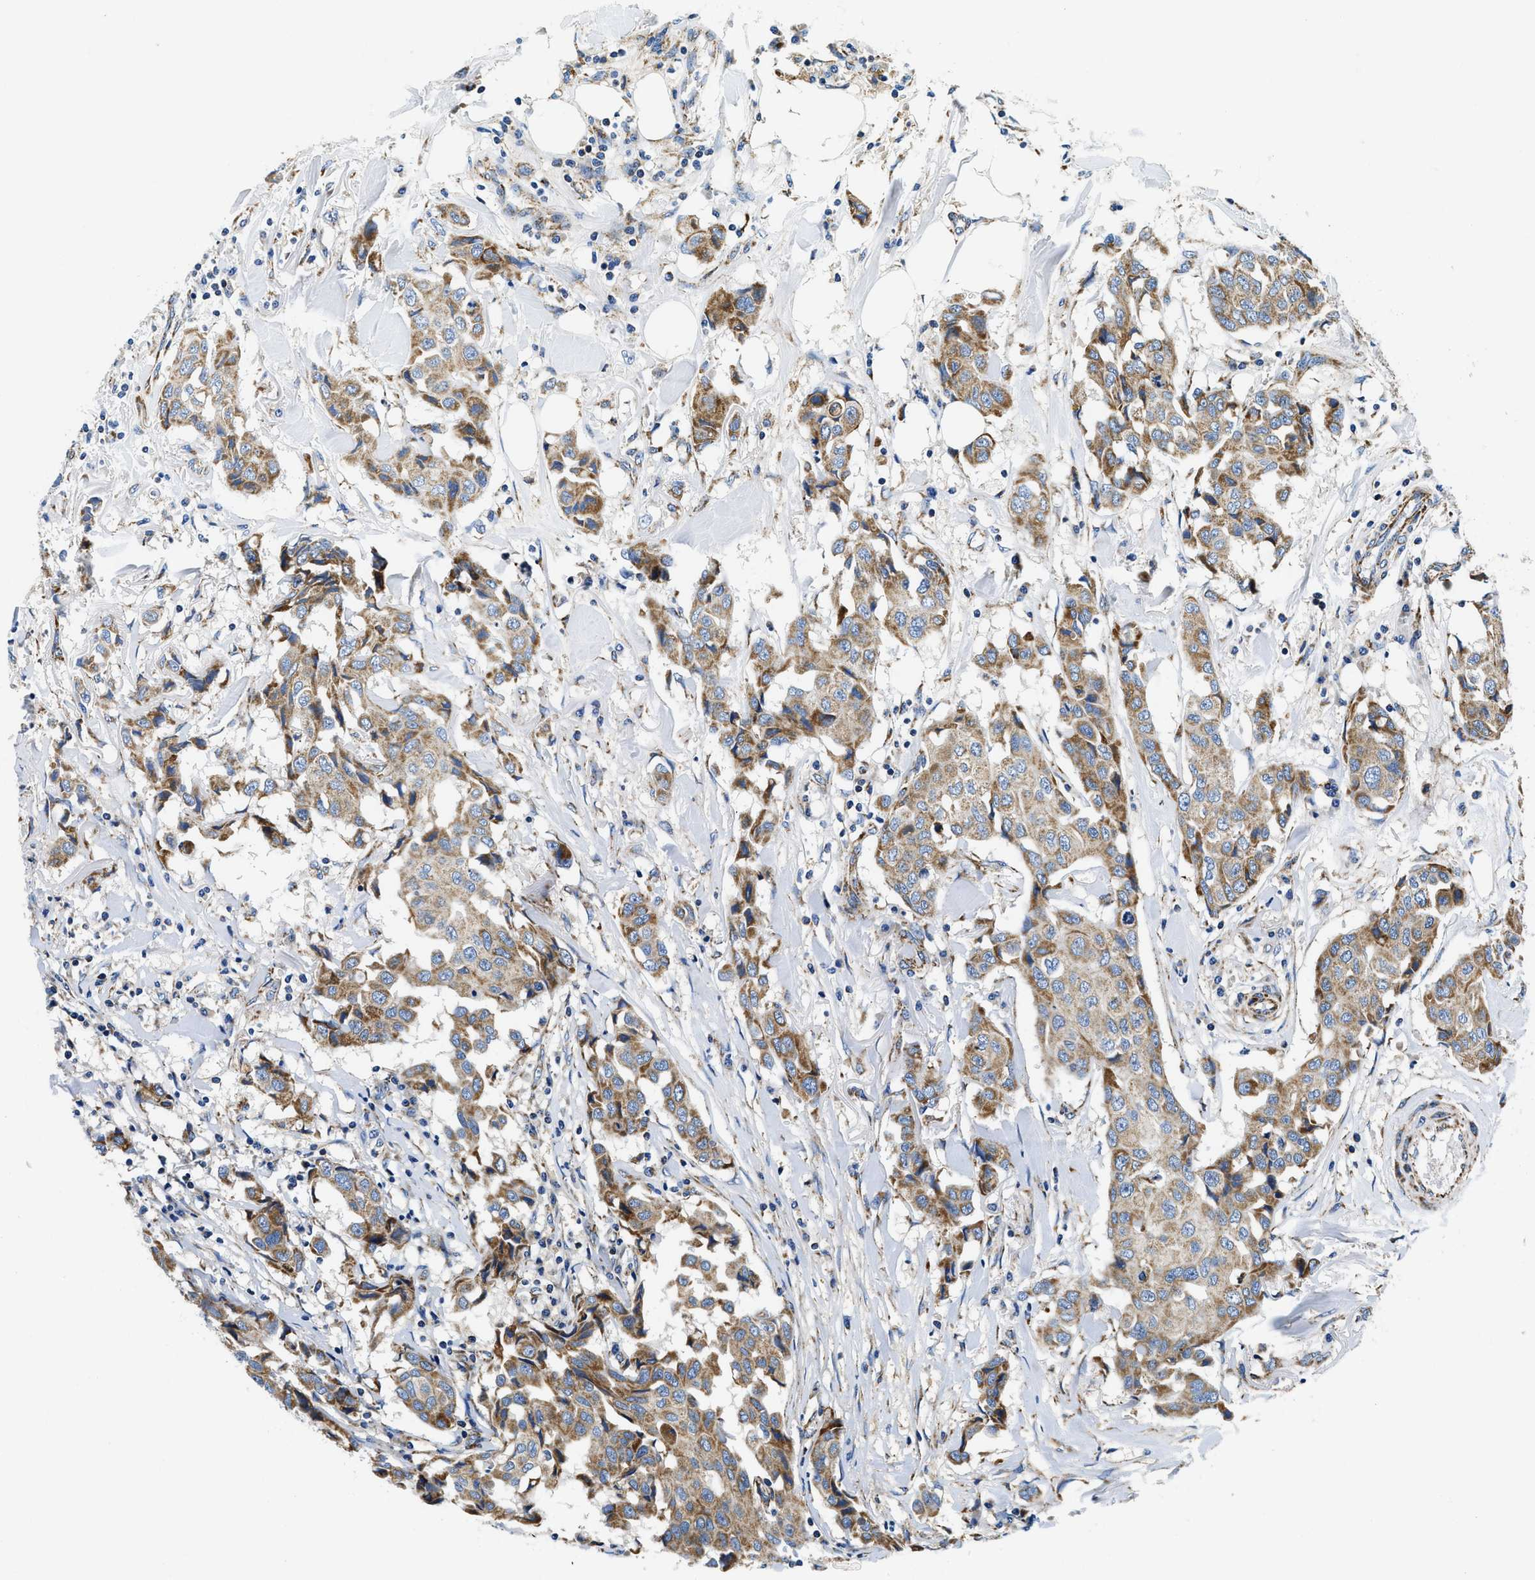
{"staining": {"intensity": "moderate", "quantity": ">75%", "location": "cytoplasmic/membranous"}, "tissue": "breast cancer", "cell_type": "Tumor cells", "image_type": "cancer", "snomed": [{"axis": "morphology", "description": "Duct carcinoma"}, {"axis": "topography", "description": "Breast"}], "caption": "This histopathology image shows IHC staining of breast cancer (intraductal carcinoma), with medium moderate cytoplasmic/membranous positivity in about >75% of tumor cells.", "gene": "SAMD4B", "patient": {"sex": "female", "age": 80}}